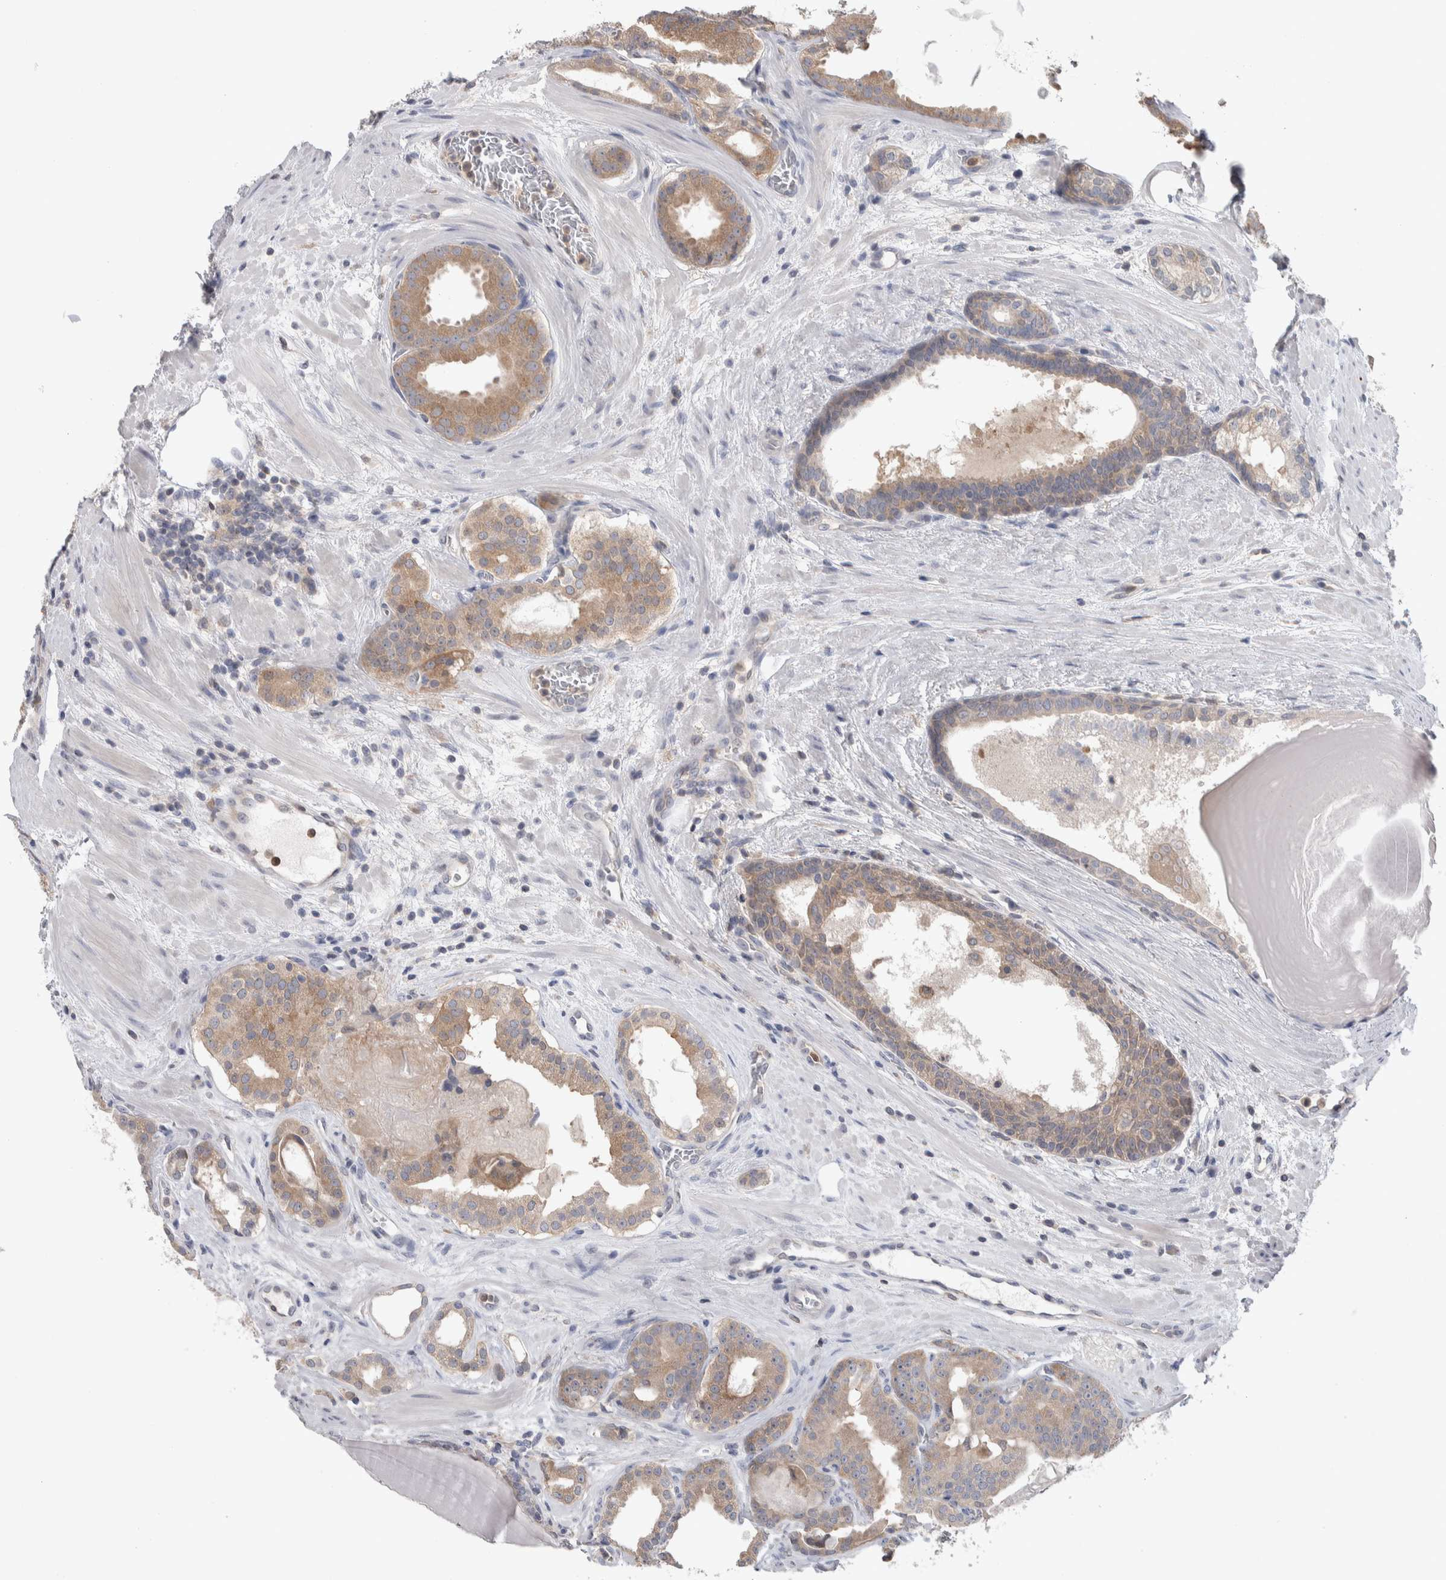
{"staining": {"intensity": "moderate", "quantity": ">75%", "location": "cytoplasmic/membranous"}, "tissue": "prostate cancer", "cell_type": "Tumor cells", "image_type": "cancer", "snomed": [{"axis": "morphology", "description": "Adenocarcinoma, High grade"}, {"axis": "topography", "description": "Prostate"}], "caption": "The immunohistochemical stain shows moderate cytoplasmic/membranous staining in tumor cells of high-grade adenocarcinoma (prostate) tissue. The staining was performed using DAB, with brown indicating positive protein expression. Nuclei are stained blue with hematoxylin.", "gene": "HTATIP2", "patient": {"sex": "male", "age": 60}}